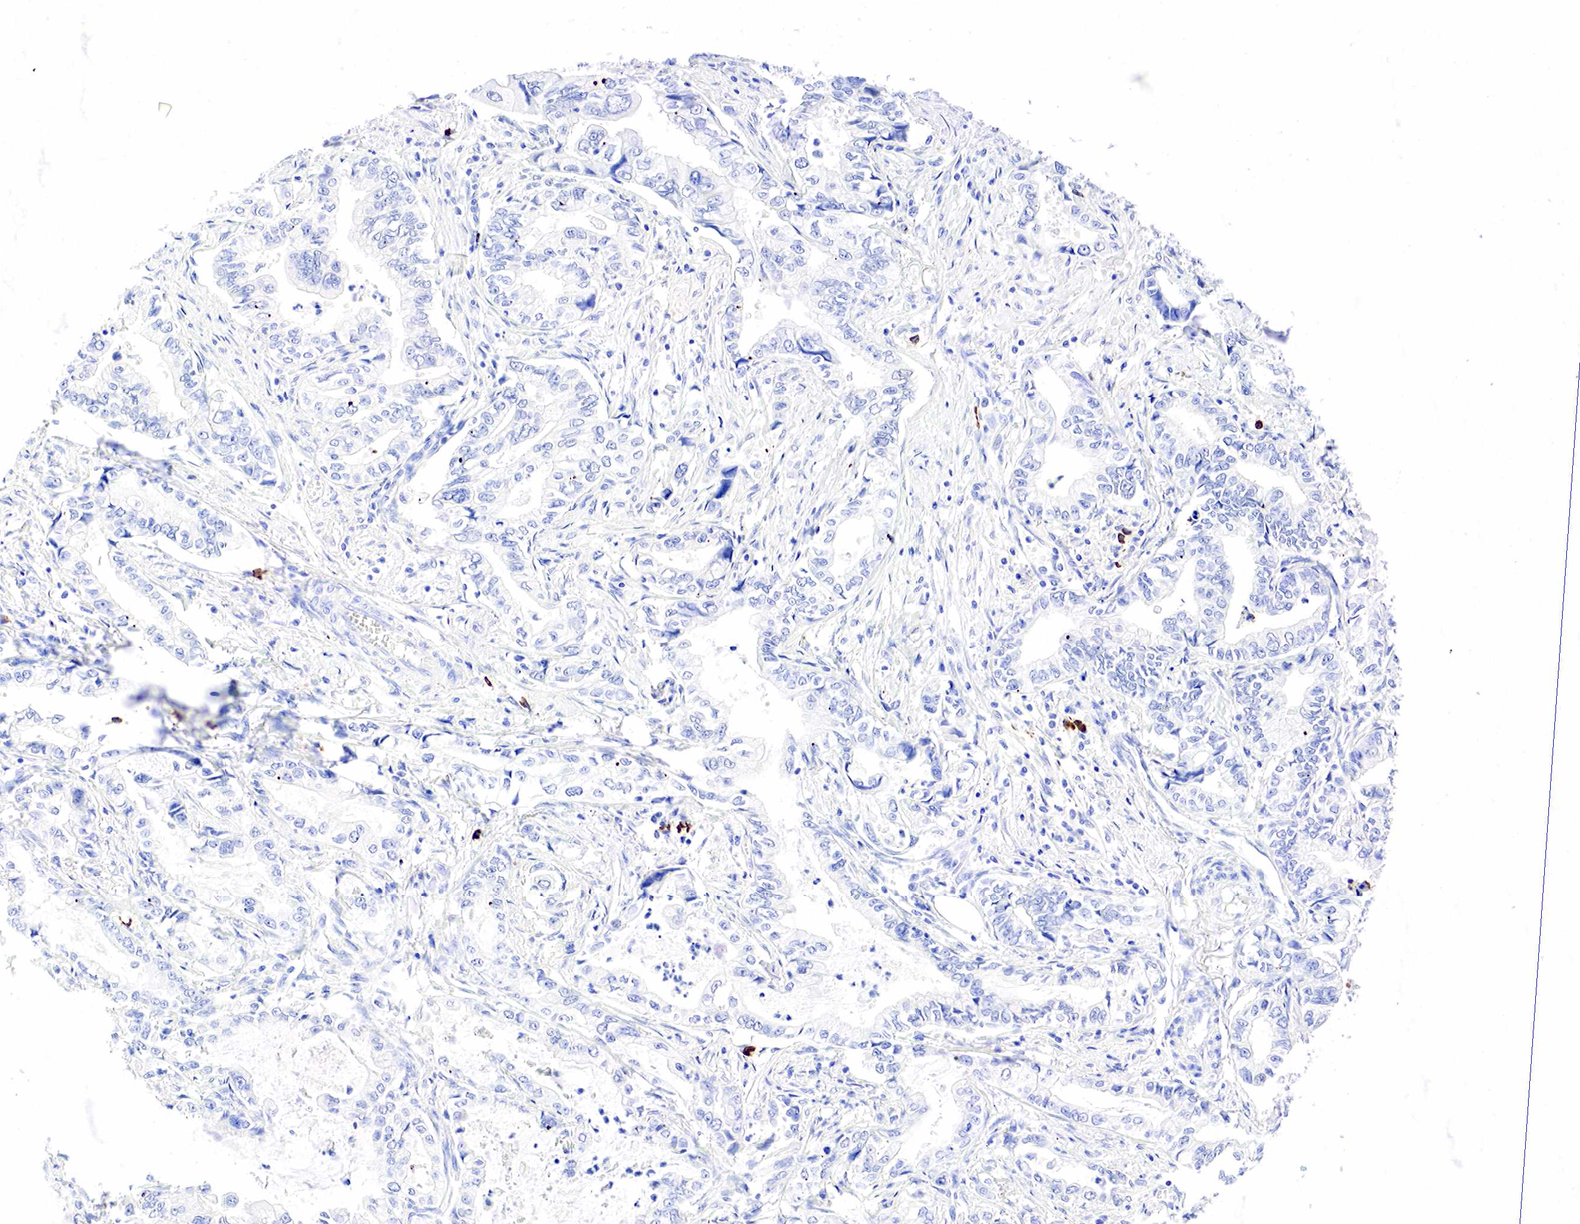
{"staining": {"intensity": "negative", "quantity": "none", "location": "none"}, "tissue": "stomach cancer", "cell_type": "Tumor cells", "image_type": "cancer", "snomed": [{"axis": "morphology", "description": "Adenocarcinoma, NOS"}, {"axis": "topography", "description": "Pancreas"}, {"axis": "topography", "description": "Stomach, upper"}], "caption": "IHC photomicrograph of neoplastic tissue: adenocarcinoma (stomach) stained with DAB (3,3'-diaminobenzidine) displays no significant protein staining in tumor cells.", "gene": "CD79A", "patient": {"sex": "male", "age": 77}}